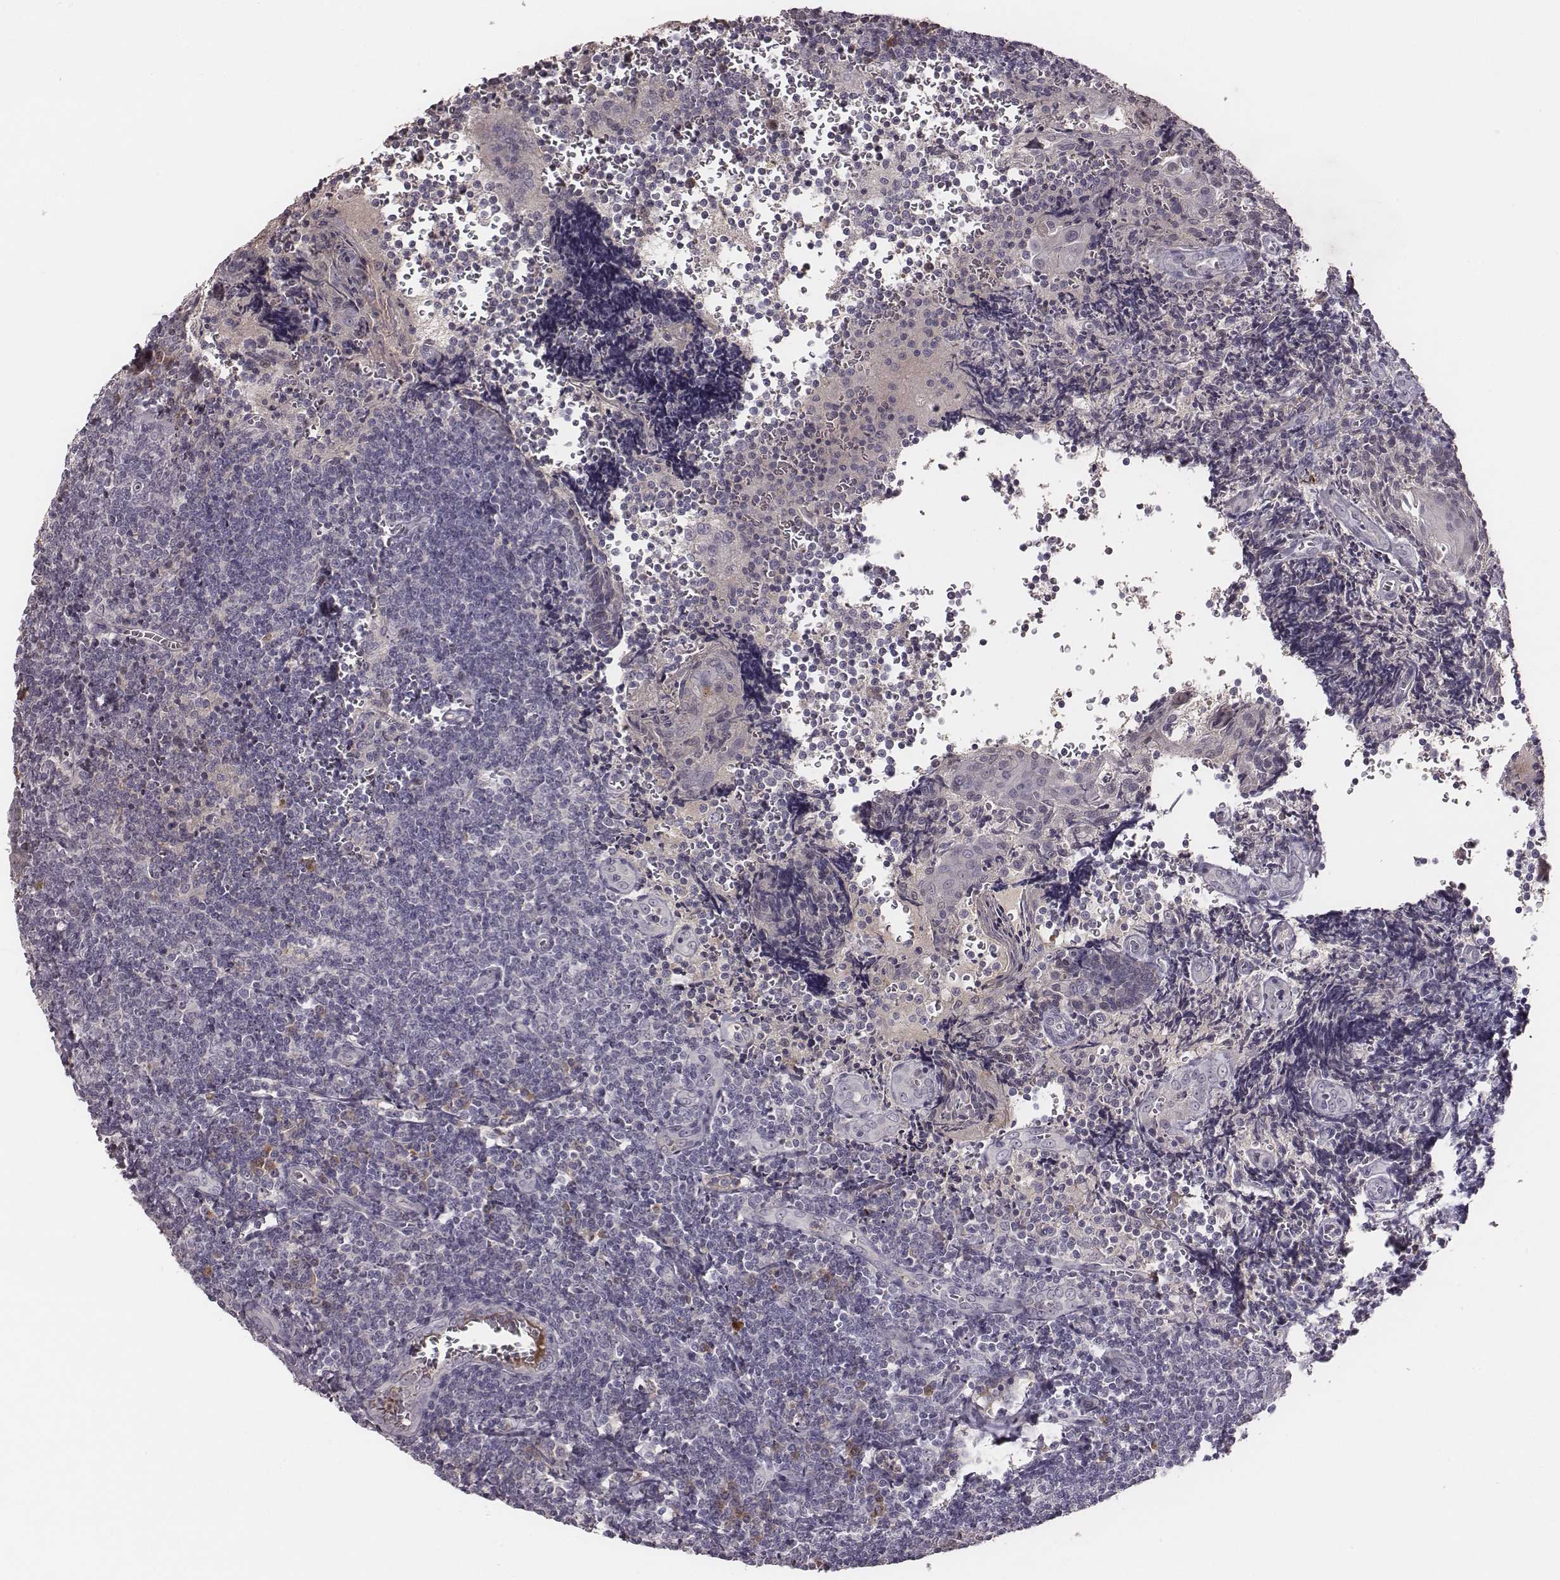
{"staining": {"intensity": "negative", "quantity": "none", "location": "none"}, "tissue": "tonsil", "cell_type": "Germinal center cells", "image_type": "normal", "snomed": [{"axis": "morphology", "description": "Normal tissue, NOS"}, {"axis": "morphology", "description": "Inflammation, NOS"}, {"axis": "topography", "description": "Tonsil"}], "caption": "Immunohistochemistry (IHC) image of normal tonsil: tonsil stained with DAB reveals no significant protein positivity in germinal center cells.", "gene": "SLC22A6", "patient": {"sex": "female", "age": 31}}